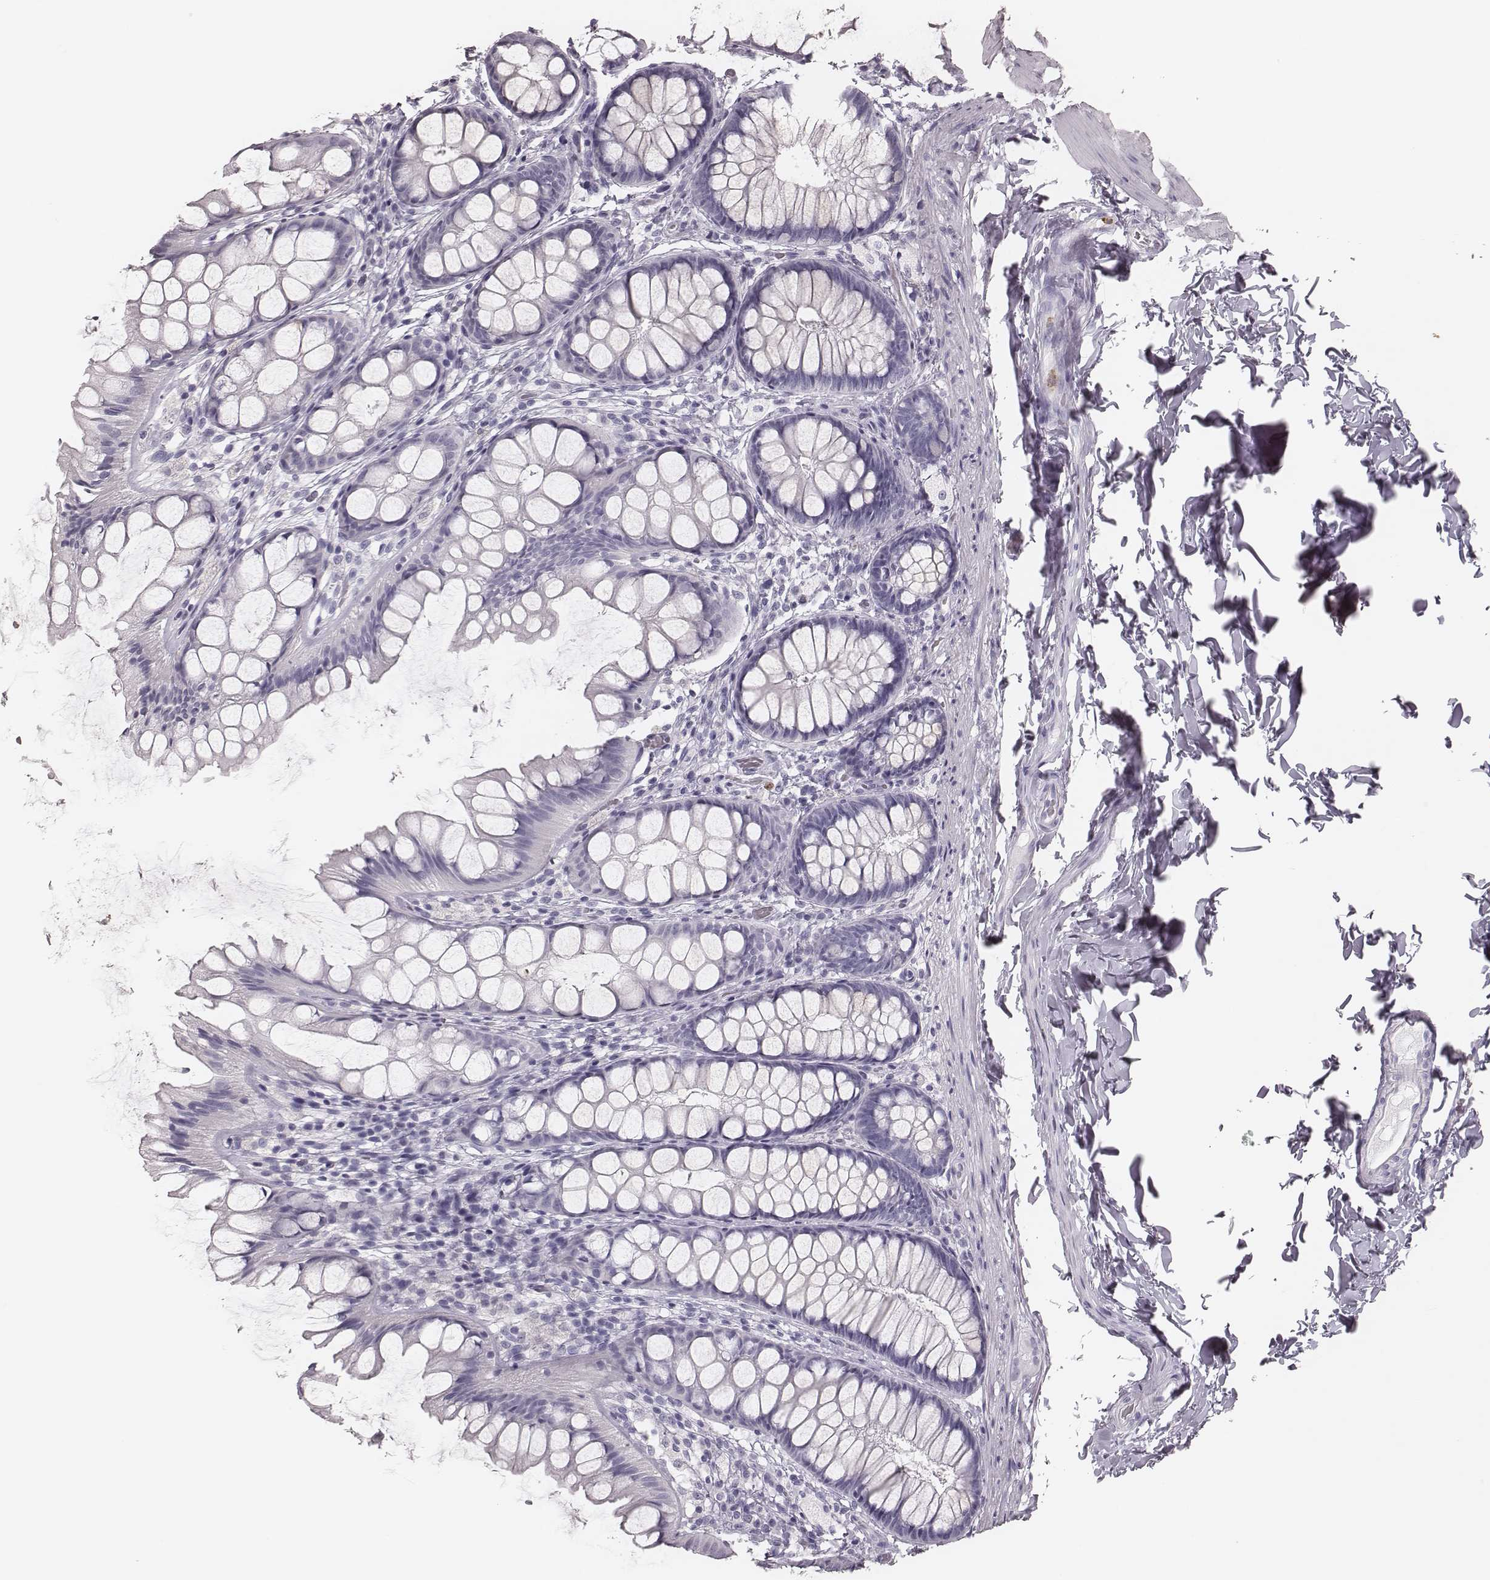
{"staining": {"intensity": "negative", "quantity": "none", "location": "none"}, "tissue": "colon", "cell_type": "Endothelial cells", "image_type": "normal", "snomed": [{"axis": "morphology", "description": "Normal tissue, NOS"}, {"axis": "topography", "description": "Colon"}], "caption": "An IHC photomicrograph of benign colon is shown. There is no staining in endothelial cells of colon. Nuclei are stained in blue.", "gene": "ELANE", "patient": {"sex": "male", "age": 47}}